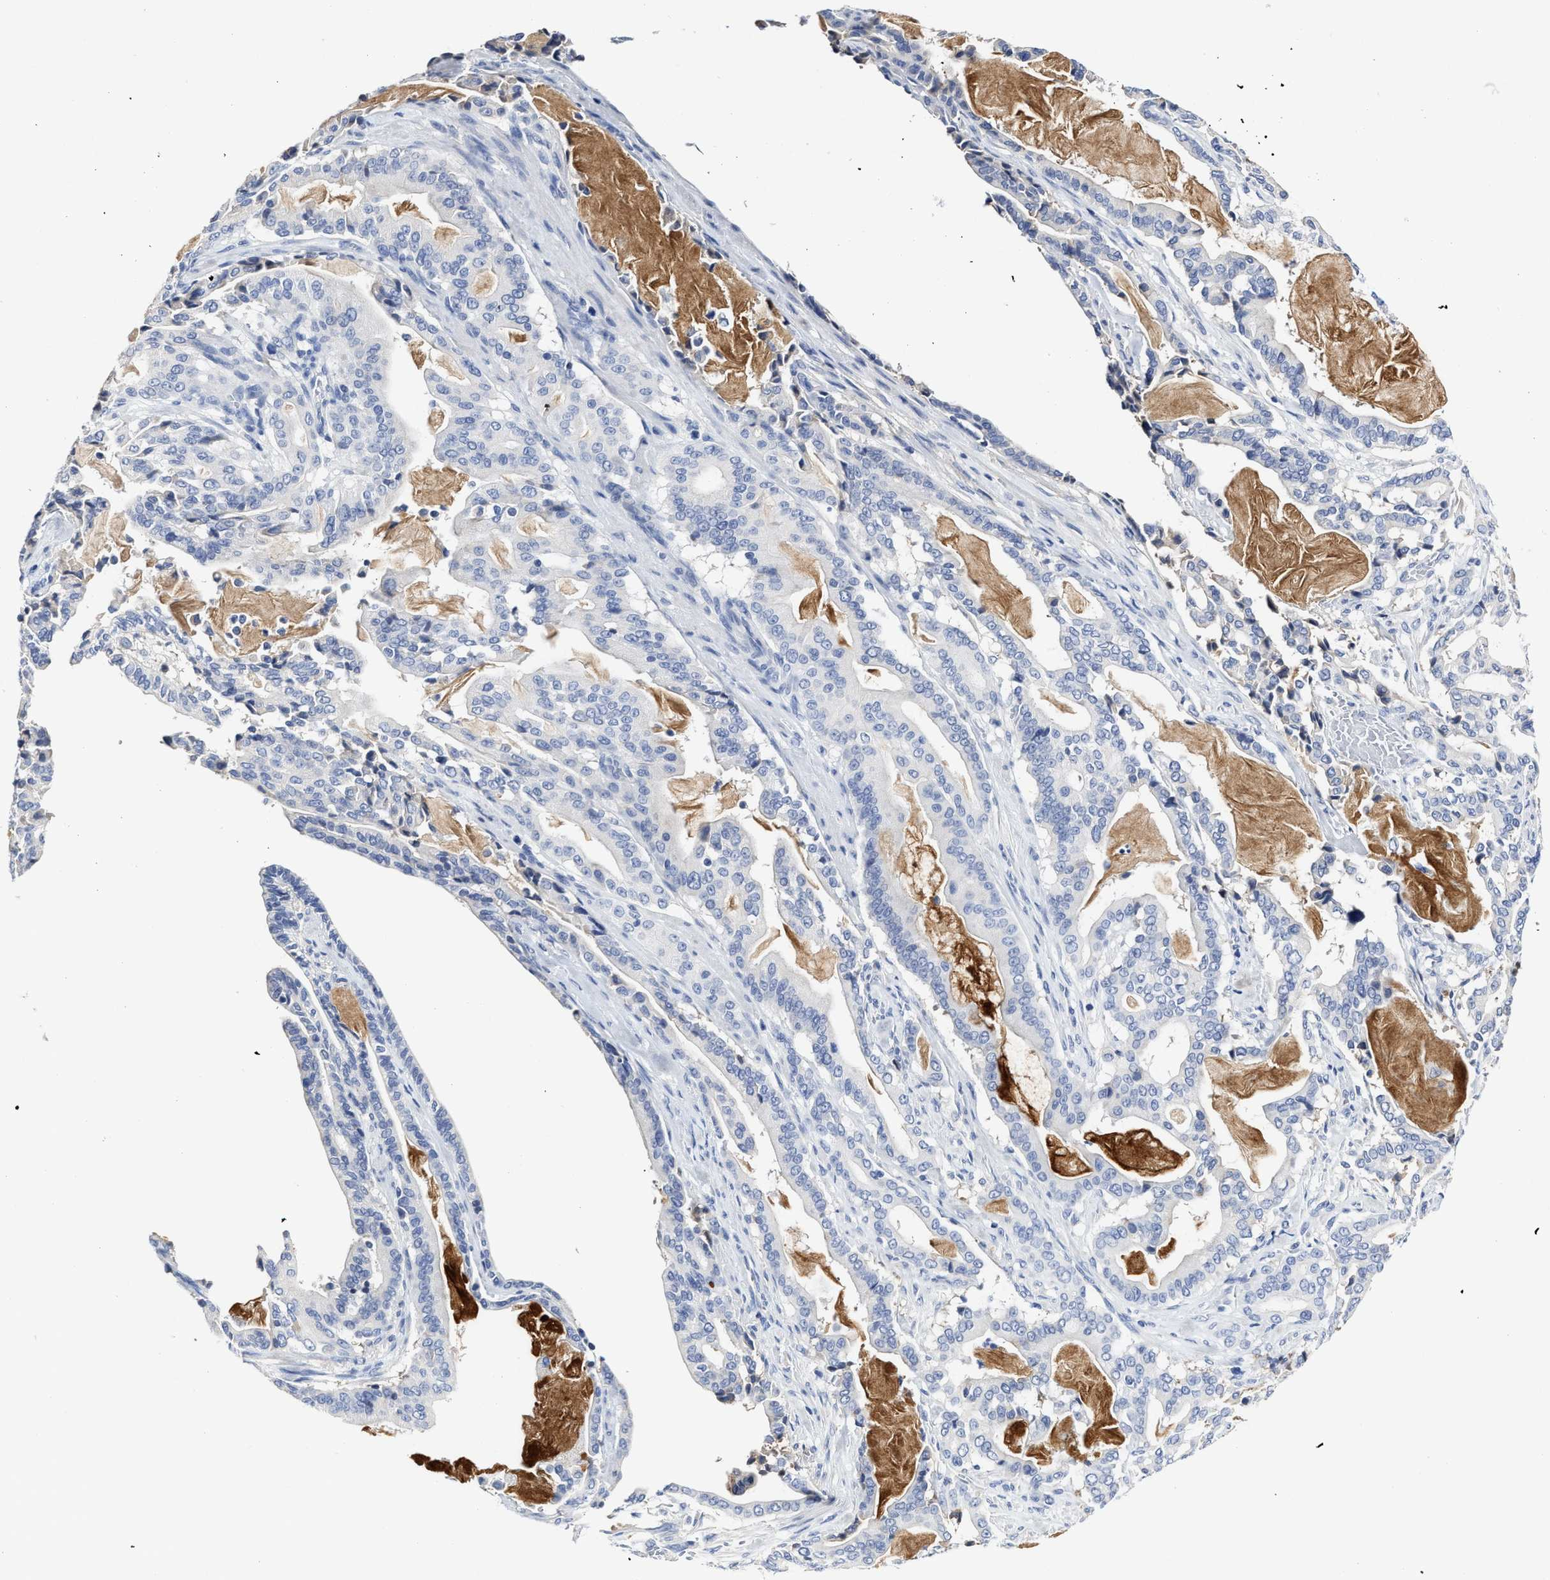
{"staining": {"intensity": "negative", "quantity": "none", "location": "none"}, "tissue": "pancreatic cancer", "cell_type": "Tumor cells", "image_type": "cancer", "snomed": [{"axis": "morphology", "description": "Adenocarcinoma, NOS"}, {"axis": "topography", "description": "Pancreas"}], "caption": "Tumor cells show no significant protein staining in adenocarcinoma (pancreatic).", "gene": "C2", "patient": {"sex": "male", "age": 63}}